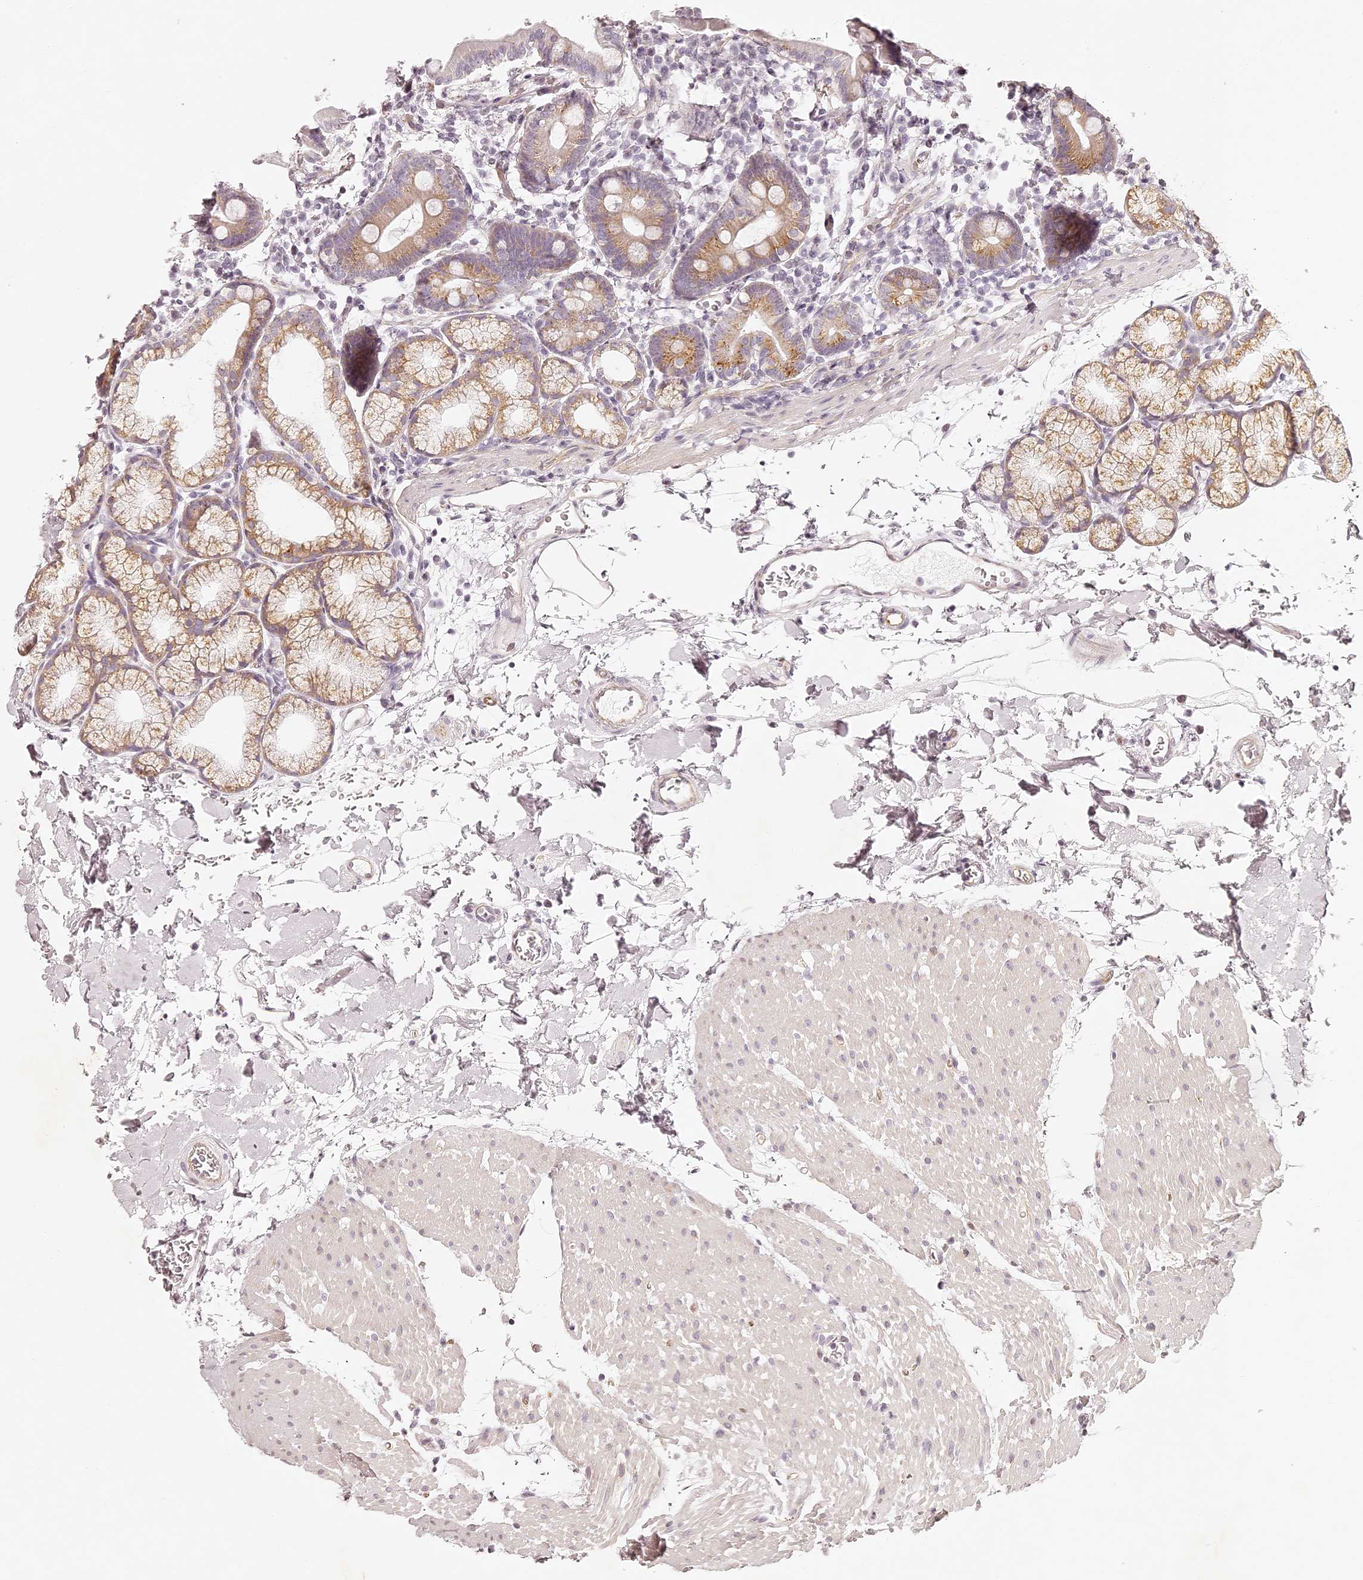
{"staining": {"intensity": "moderate", "quantity": "25%-75%", "location": "cytoplasmic/membranous"}, "tissue": "duodenum", "cell_type": "Glandular cells", "image_type": "normal", "snomed": [{"axis": "morphology", "description": "Normal tissue, NOS"}, {"axis": "topography", "description": "Duodenum"}], "caption": "An IHC histopathology image of normal tissue is shown. Protein staining in brown shows moderate cytoplasmic/membranous positivity in duodenum within glandular cells.", "gene": "ELAPOR1", "patient": {"sex": "male", "age": 54}}